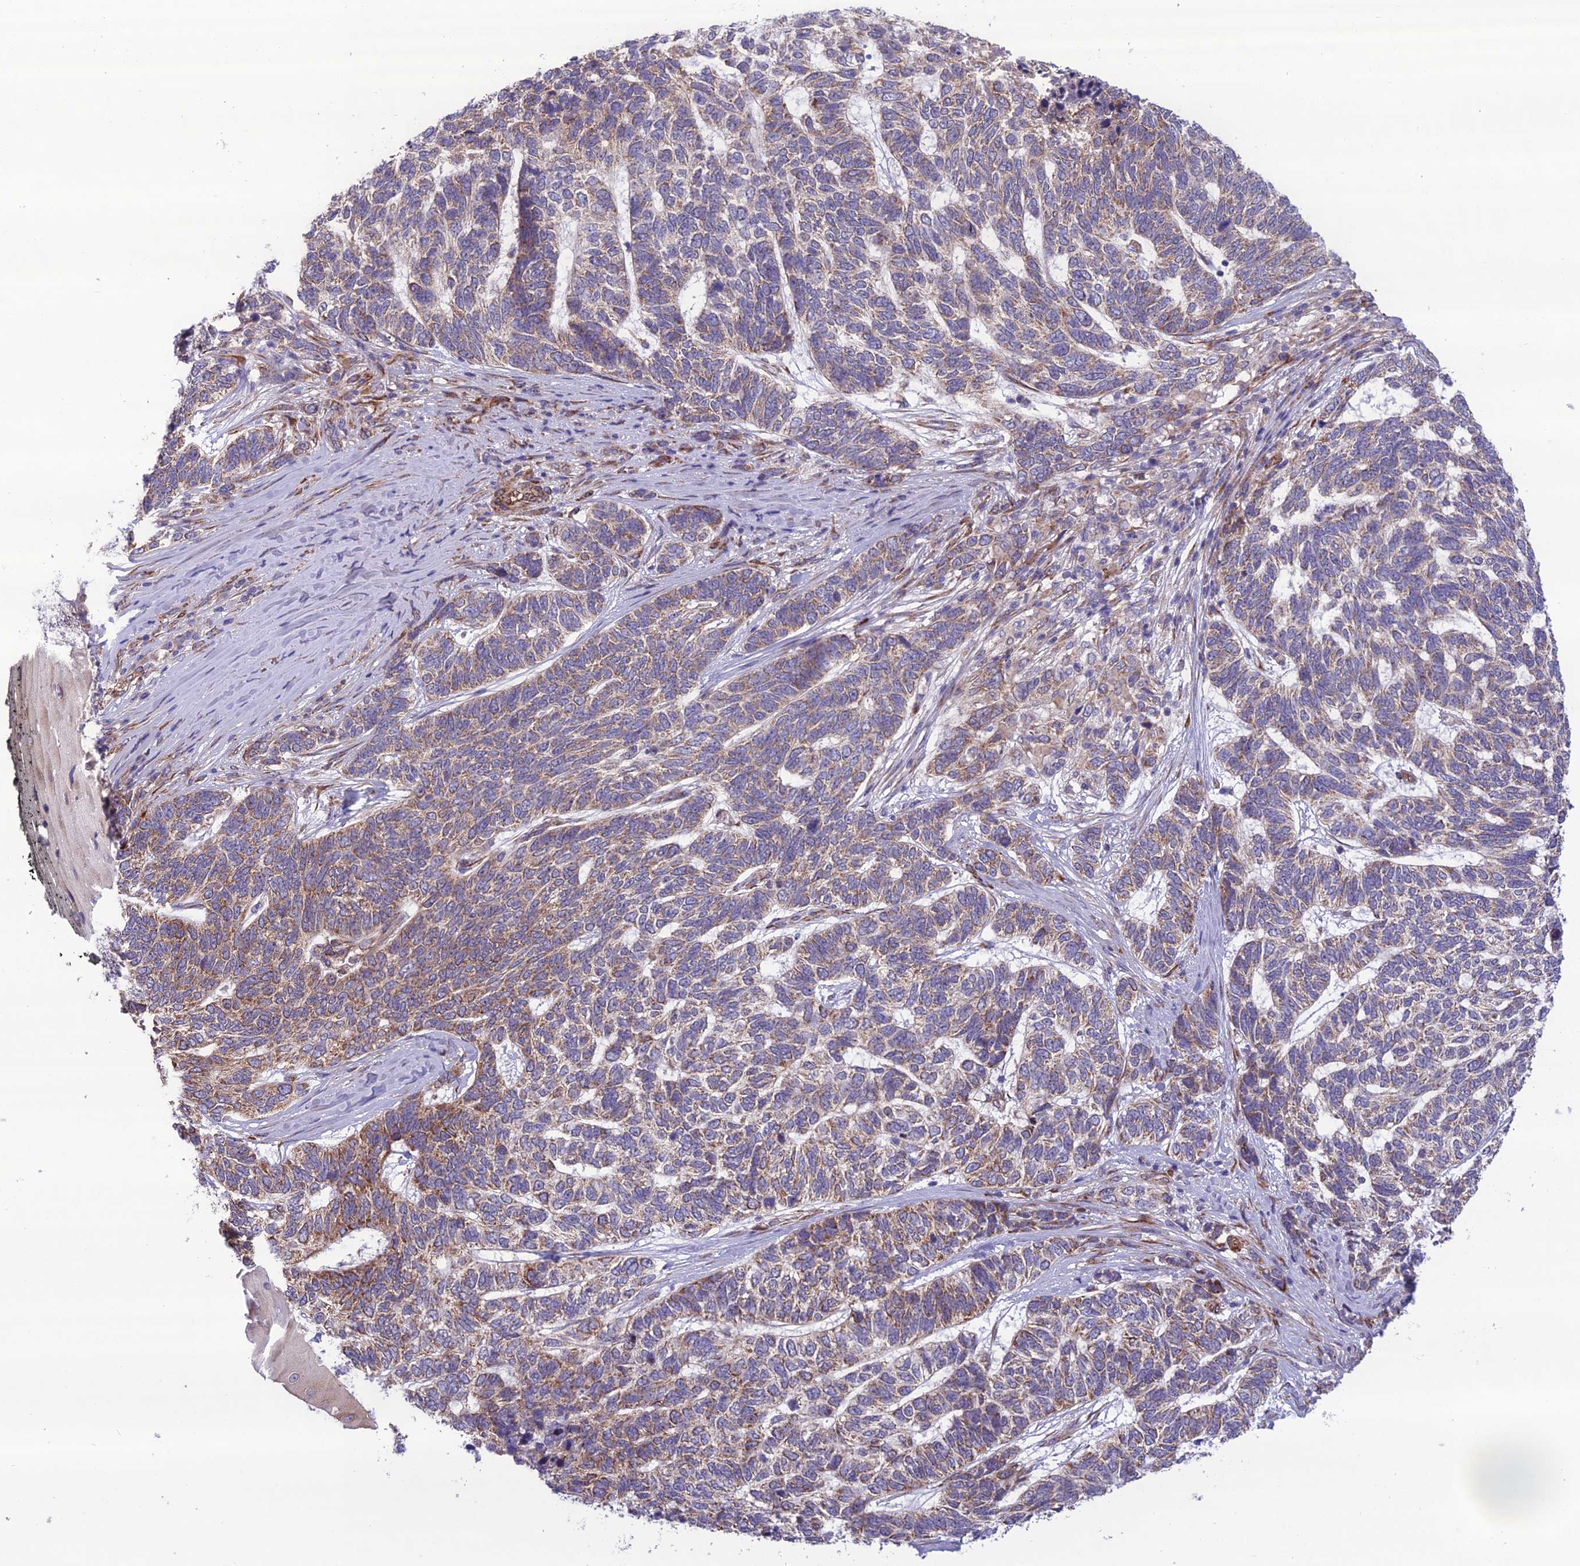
{"staining": {"intensity": "moderate", "quantity": ">75%", "location": "cytoplasmic/membranous"}, "tissue": "skin cancer", "cell_type": "Tumor cells", "image_type": "cancer", "snomed": [{"axis": "morphology", "description": "Basal cell carcinoma"}, {"axis": "topography", "description": "Skin"}], "caption": "Skin cancer stained with IHC displays moderate cytoplasmic/membranous staining in about >75% of tumor cells. (Stains: DAB in brown, nuclei in blue, Microscopy: brightfield microscopy at high magnification).", "gene": "NODAL", "patient": {"sex": "female", "age": 65}}